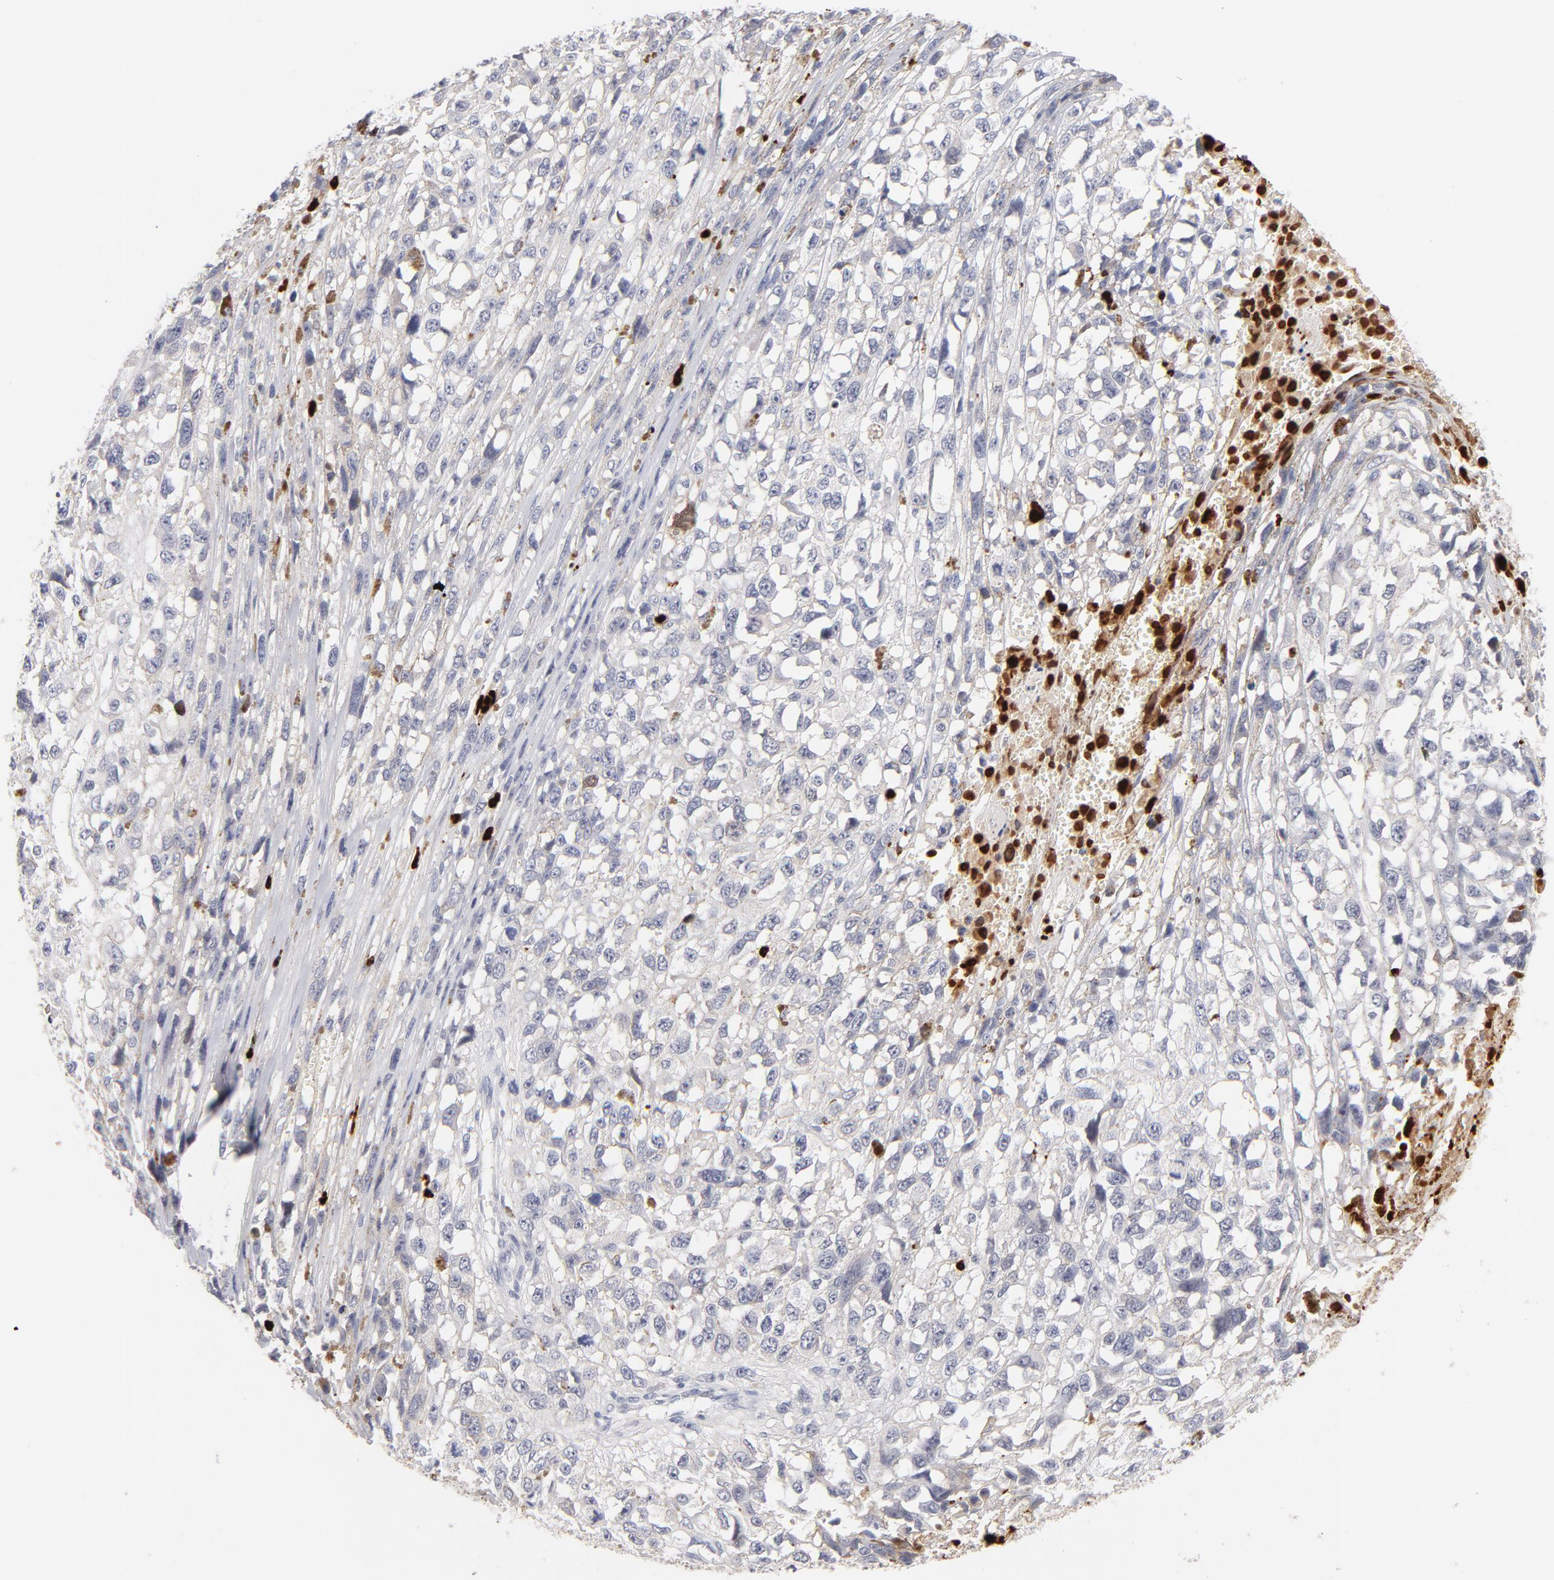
{"staining": {"intensity": "negative", "quantity": "none", "location": "none"}, "tissue": "melanoma", "cell_type": "Tumor cells", "image_type": "cancer", "snomed": [{"axis": "morphology", "description": "Malignant melanoma, Metastatic site"}, {"axis": "topography", "description": "Lymph node"}], "caption": "Tumor cells are negative for brown protein staining in melanoma.", "gene": "PARP1", "patient": {"sex": "male", "age": 59}}